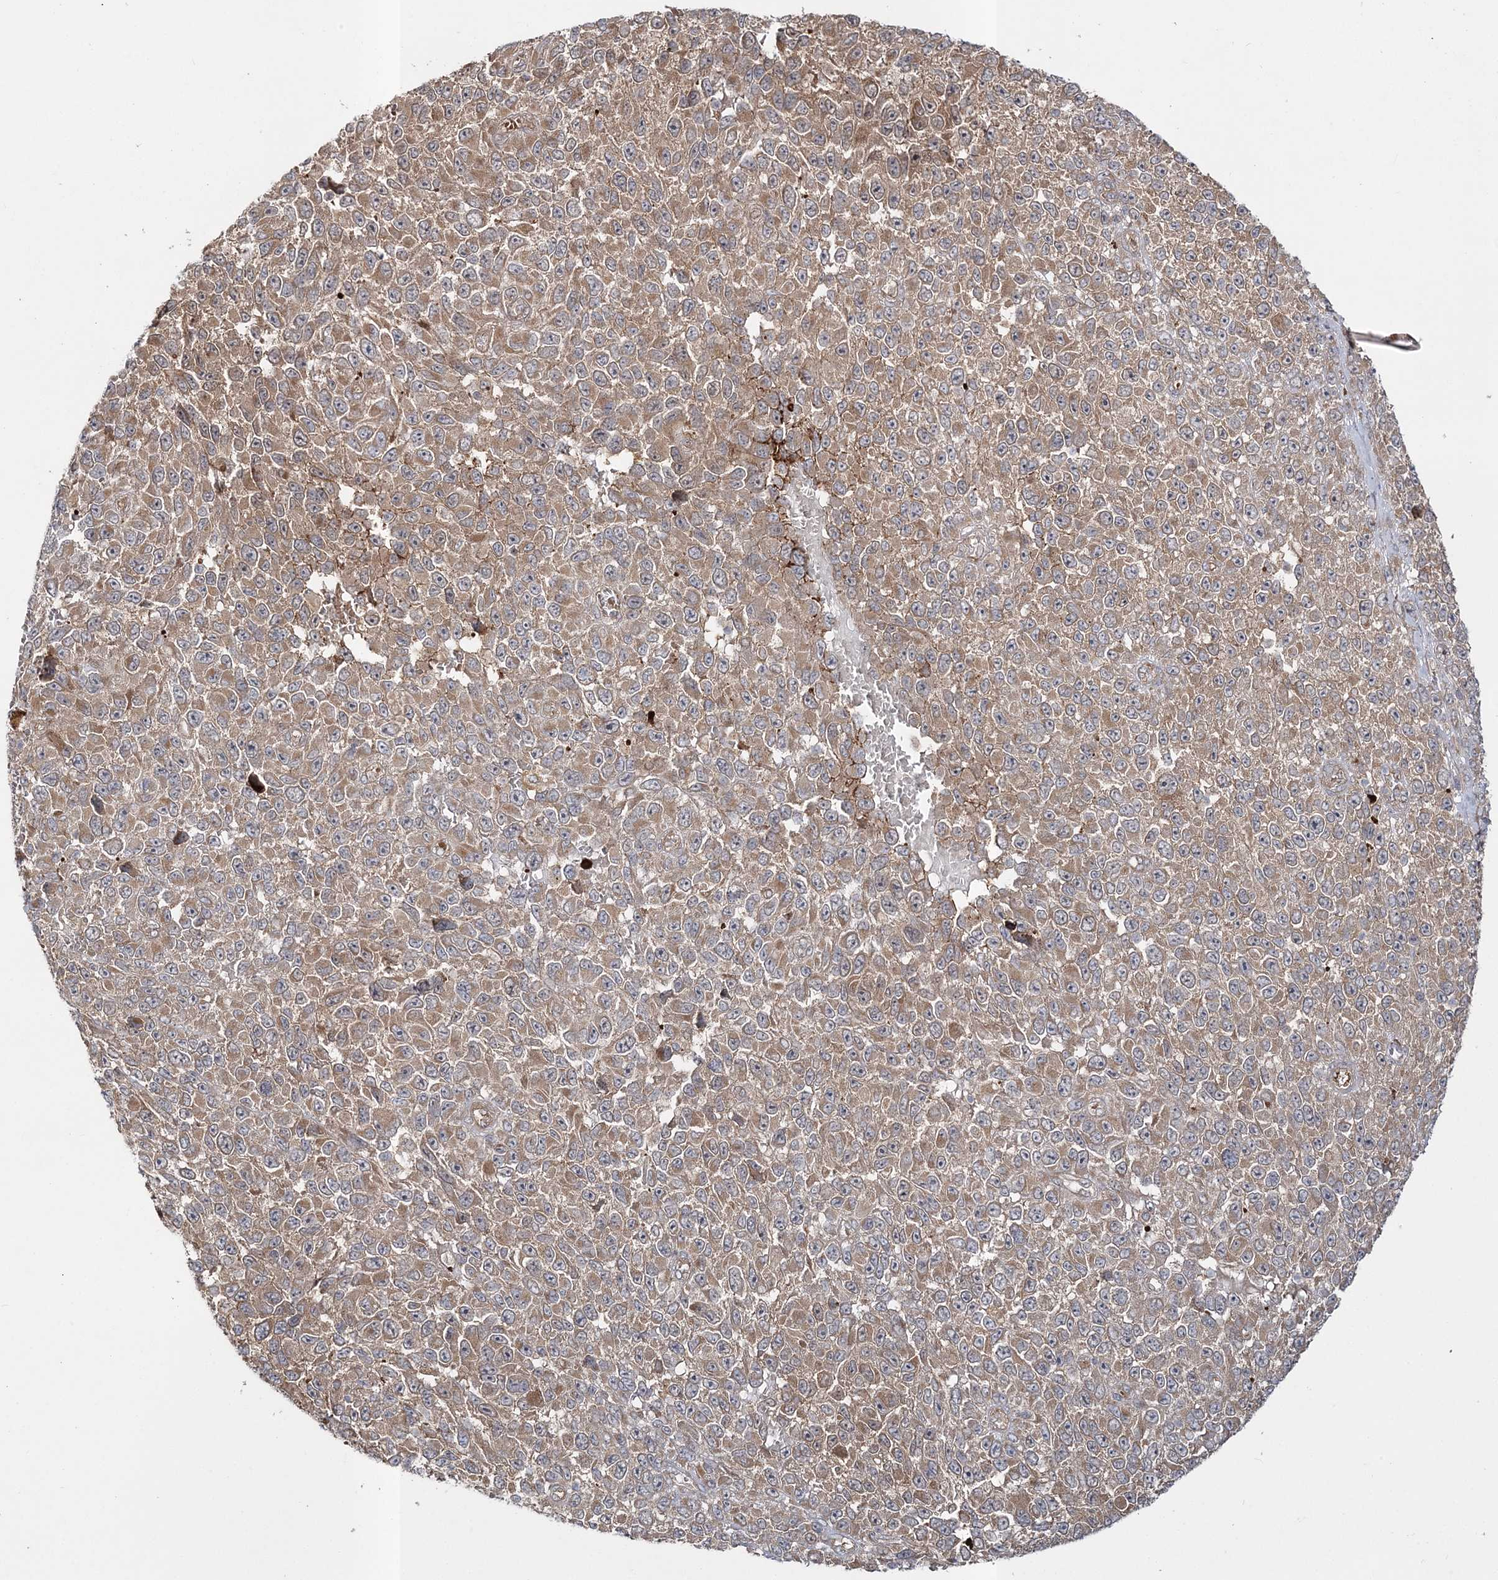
{"staining": {"intensity": "moderate", "quantity": ">75%", "location": "cytoplasmic/membranous"}, "tissue": "melanoma", "cell_type": "Tumor cells", "image_type": "cancer", "snomed": [{"axis": "morphology", "description": "Malignant melanoma, NOS"}, {"axis": "topography", "description": "Skin"}], "caption": "Melanoma stained with a brown dye displays moderate cytoplasmic/membranous positive staining in approximately >75% of tumor cells.", "gene": "MOCS2", "patient": {"sex": "female", "age": 96}}